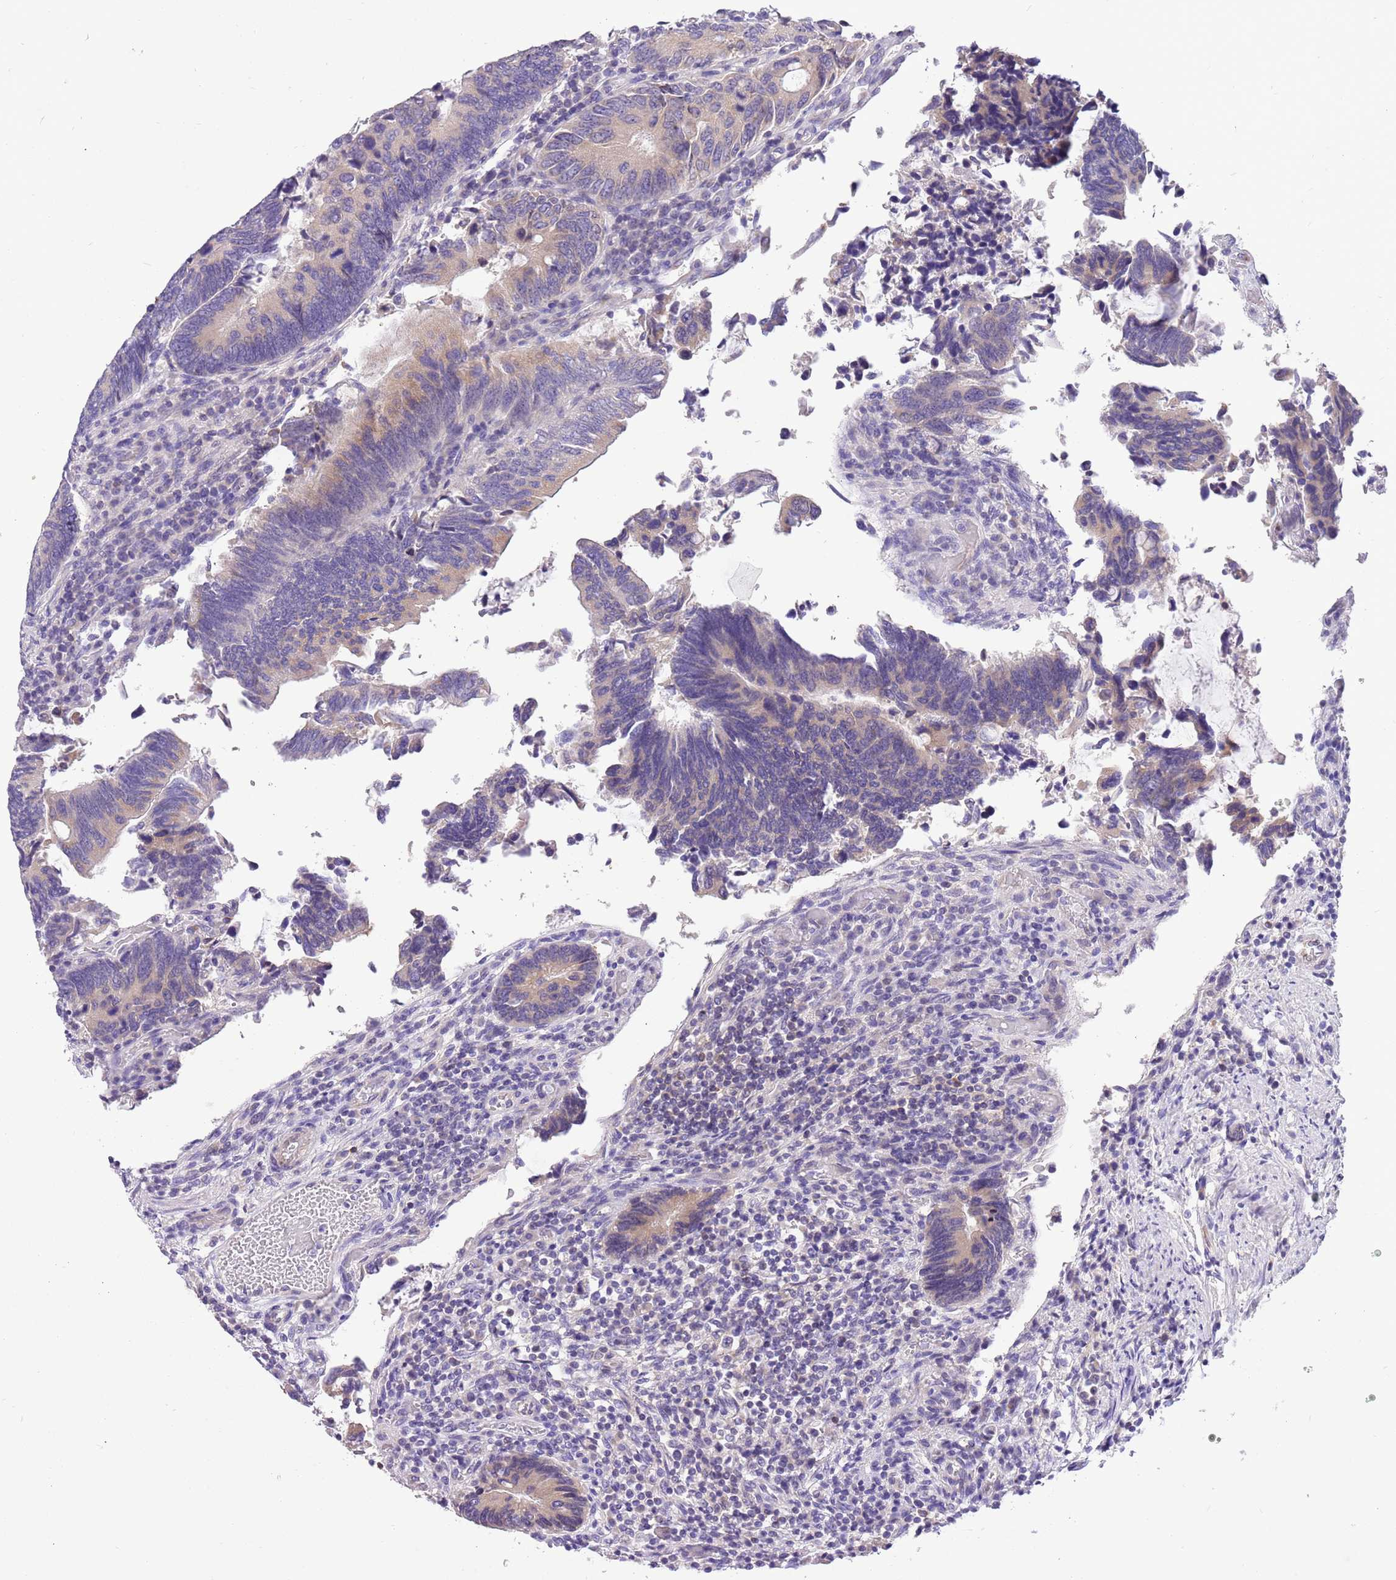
{"staining": {"intensity": "weak", "quantity": "<25%", "location": "cytoplasmic/membranous"}, "tissue": "colorectal cancer", "cell_type": "Tumor cells", "image_type": "cancer", "snomed": [{"axis": "morphology", "description": "Adenocarcinoma, NOS"}, {"axis": "topography", "description": "Colon"}], "caption": "This is an immunohistochemistry photomicrograph of human adenocarcinoma (colorectal). There is no staining in tumor cells.", "gene": "GLCE", "patient": {"sex": "male", "age": 87}}